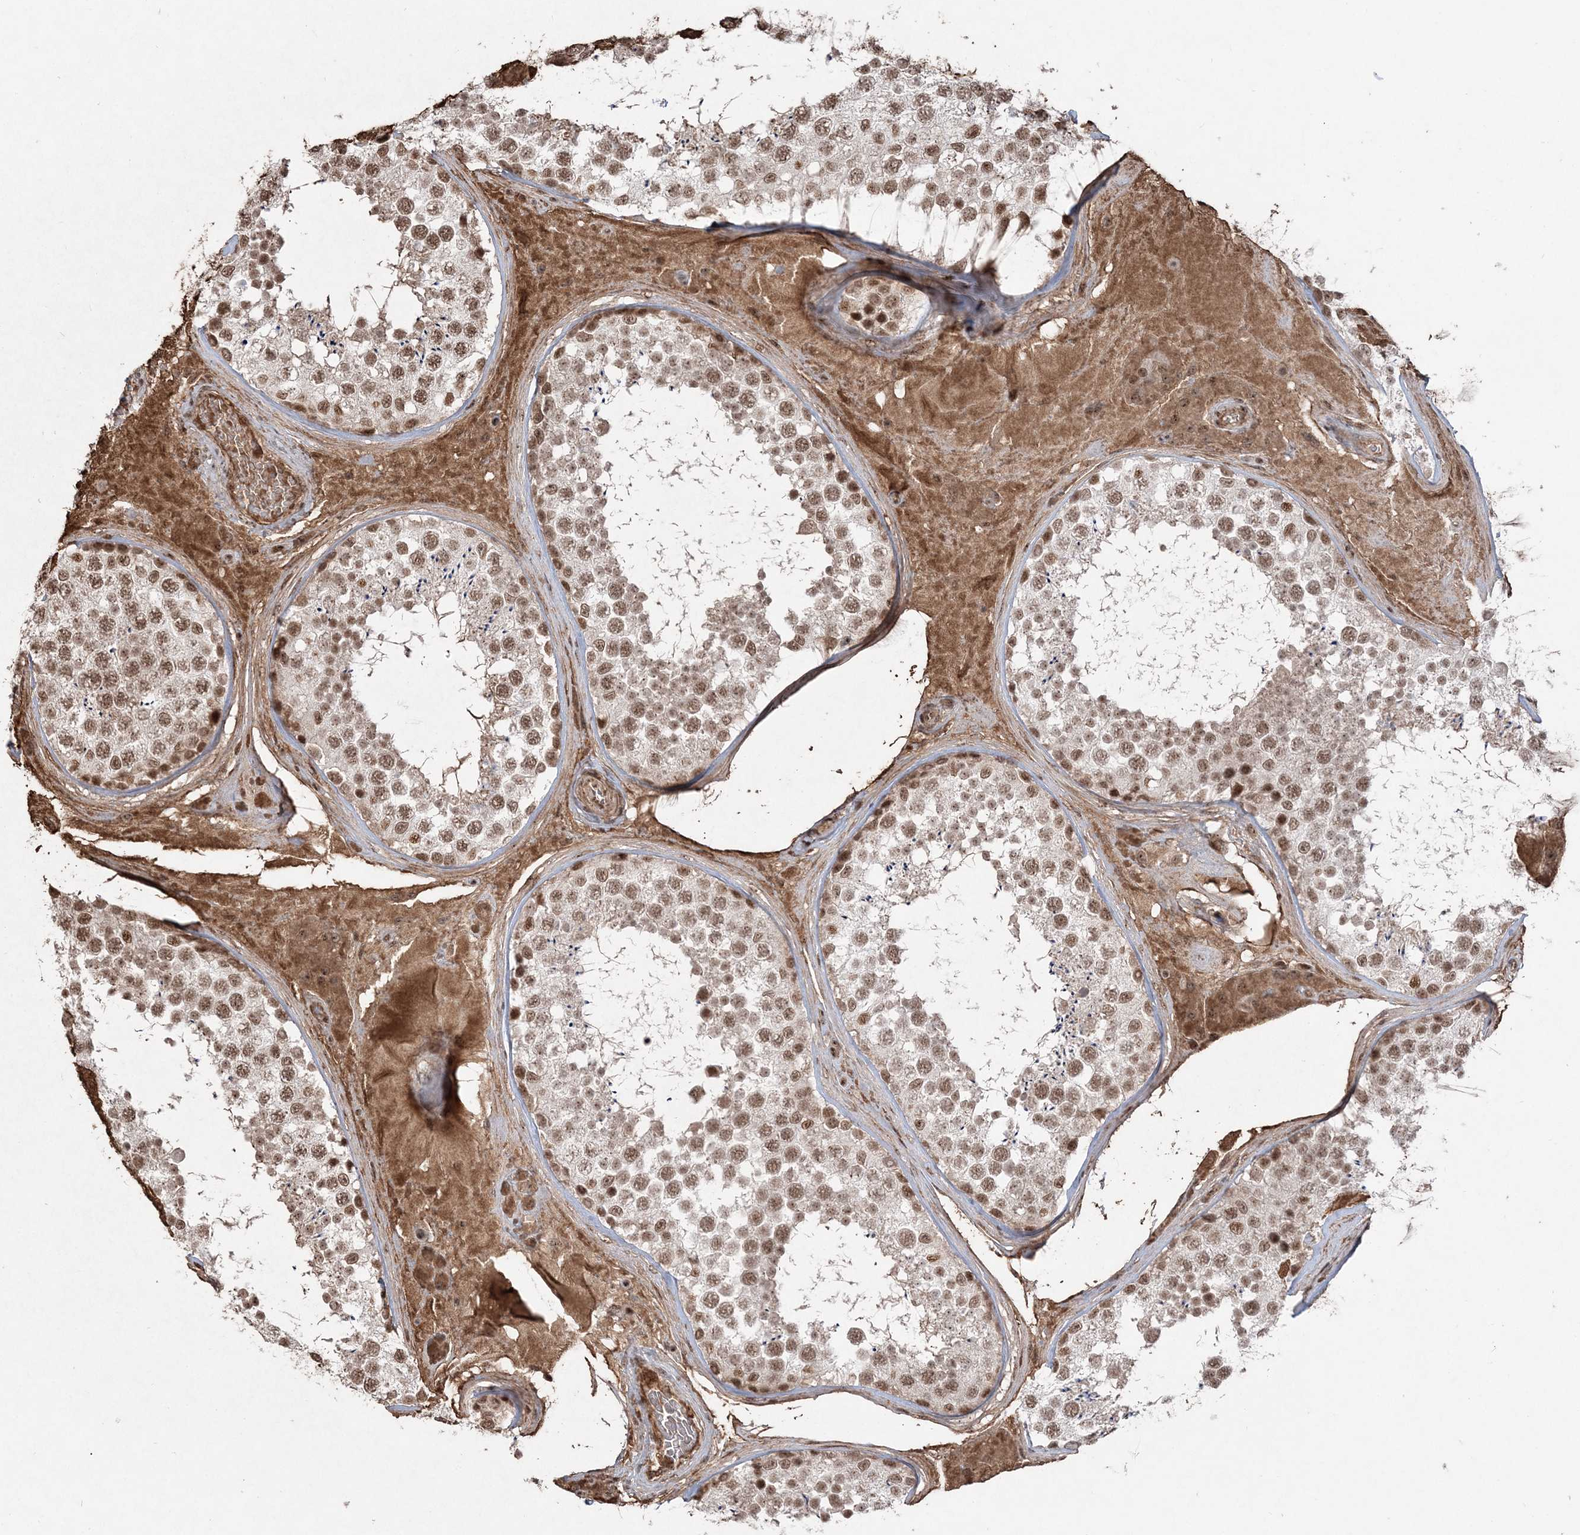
{"staining": {"intensity": "moderate", "quantity": ">75%", "location": "nuclear"}, "tissue": "testis", "cell_type": "Cells in seminiferous ducts", "image_type": "normal", "snomed": [{"axis": "morphology", "description": "Normal tissue, NOS"}, {"axis": "topography", "description": "Testis"}], "caption": "A medium amount of moderate nuclear positivity is appreciated in approximately >75% of cells in seminiferous ducts in benign testis.", "gene": "RBM17", "patient": {"sex": "male", "age": 46}}